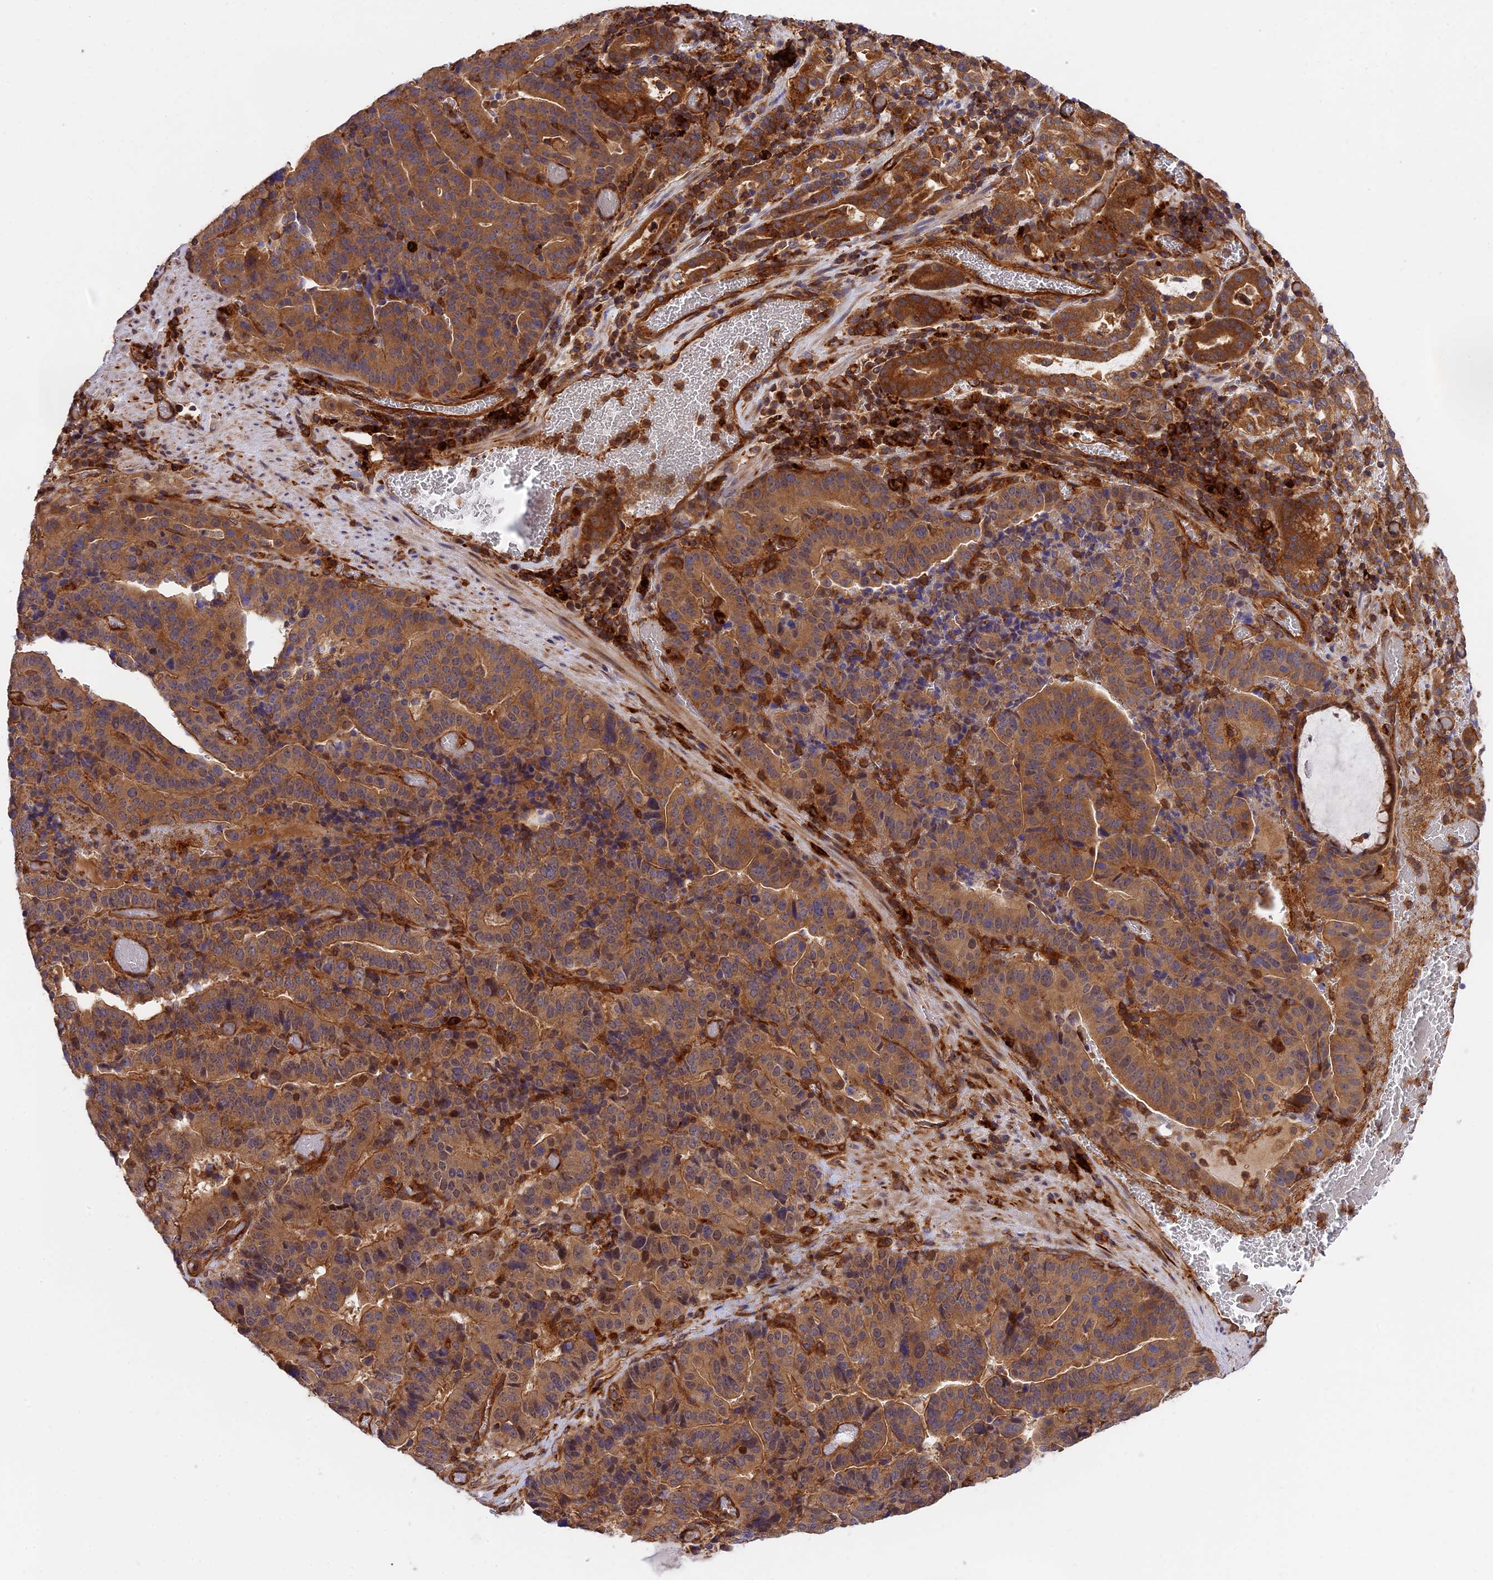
{"staining": {"intensity": "moderate", "quantity": ">75%", "location": "cytoplasmic/membranous"}, "tissue": "stomach cancer", "cell_type": "Tumor cells", "image_type": "cancer", "snomed": [{"axis": "morphology", "description": "Adenocarcinoma, NOS"}, {"axis": "topography", "description": "Stomach"}], "caption": "Tumor cells show medium levels of moderate cytoplasmic/membranous staining in about >75% of cells in adenocarcinoma (stomach). The staining was performed using DAB to visualize the protein expression in brown, while the nuclei were stained in blue with hematoxylin (Magnification: 20x).", "gene": "C5orf22", "patient": {"sex": "male", "age": 48}}